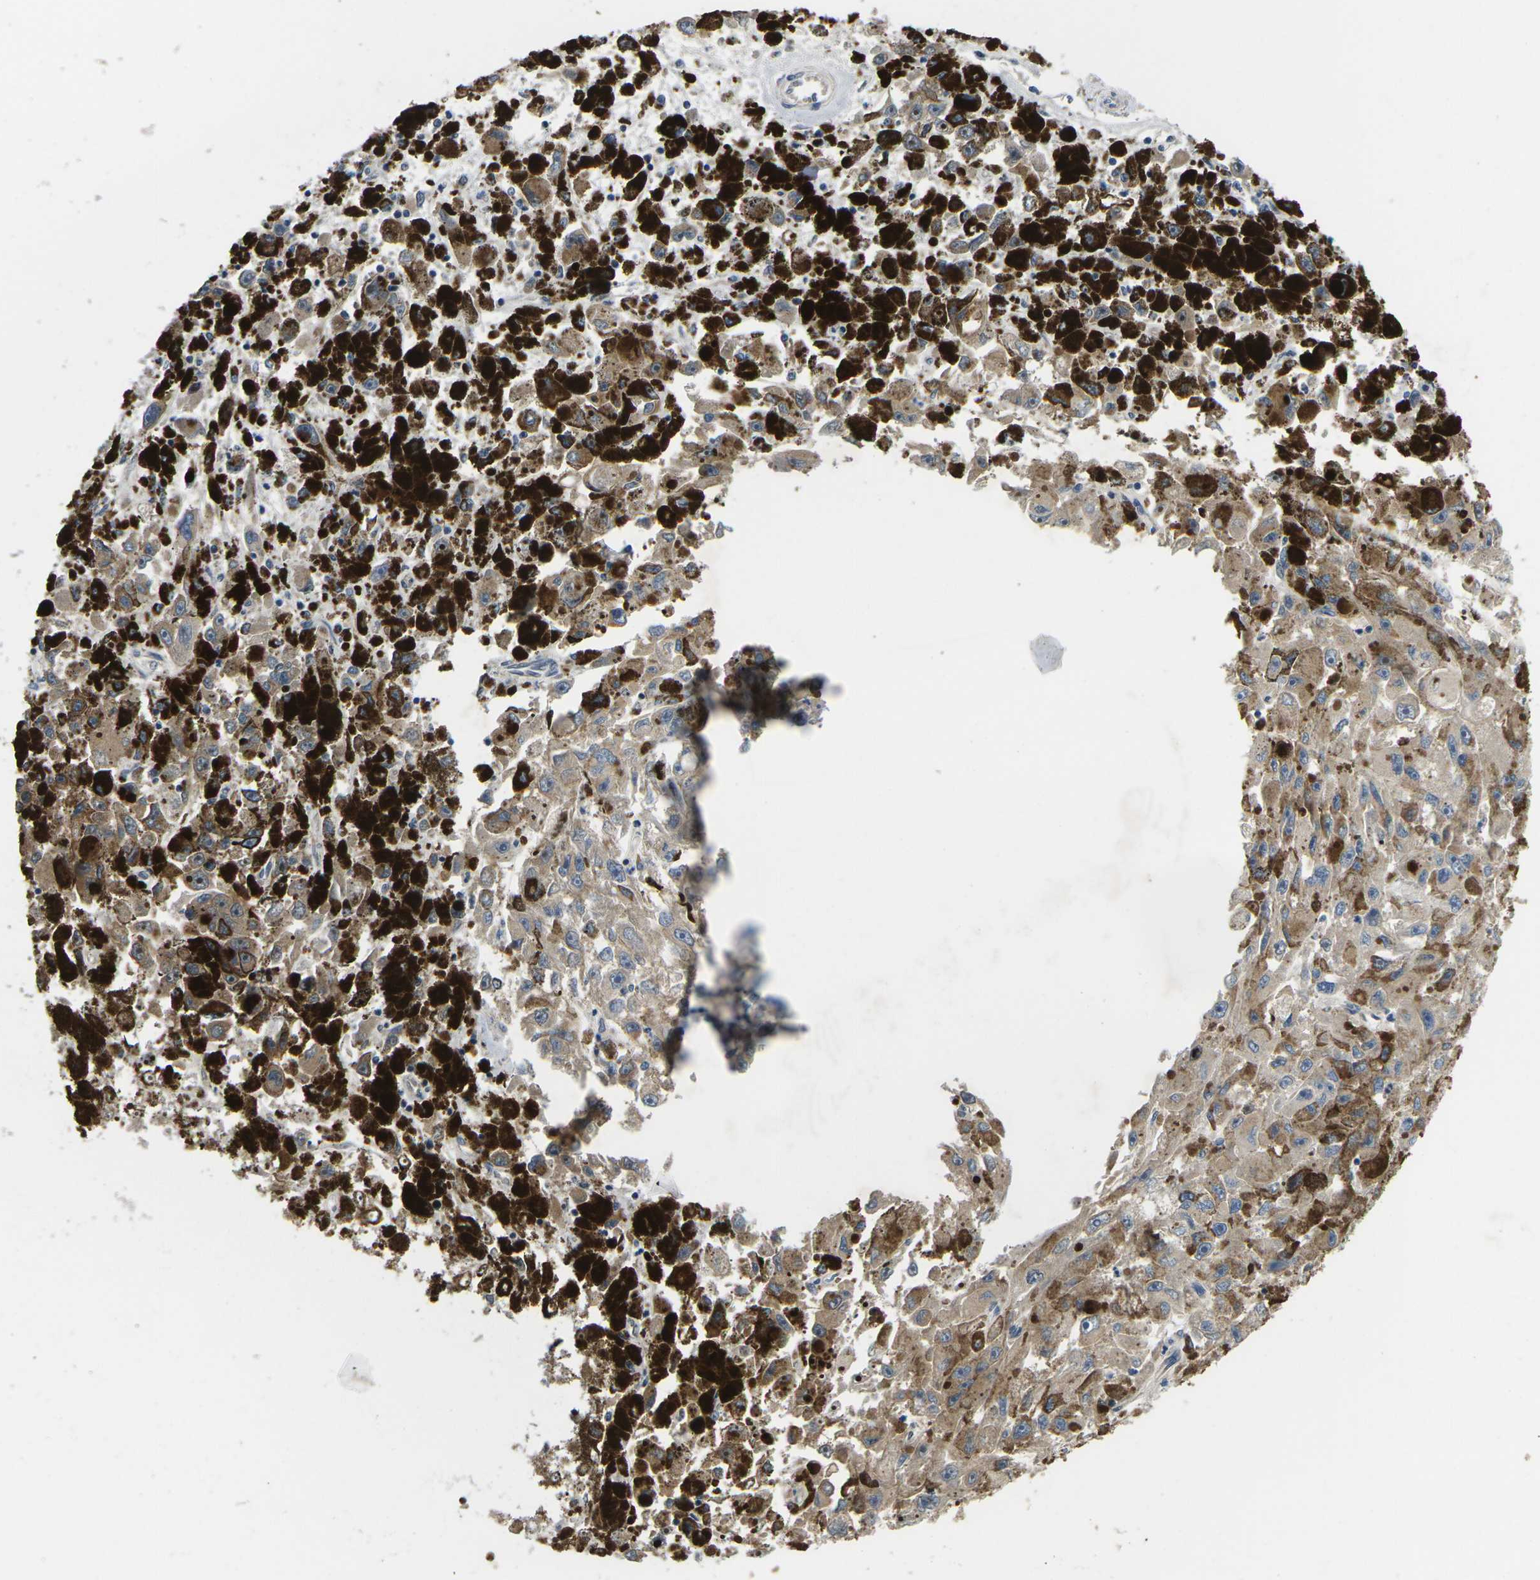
{"staining": {"intensity": "moderate", "quantity": ">75%", "location": "cytoplasmic/membranous"}, "tissue": "melanoma", "cell_type": "Tumor cells", "image_type": "cancer", "snomed": [{"axis": "morphology", "description": "Malignant melanoma, NOS"}, {"axis": "topography", "description": "Skin"}], "caption": "Tumor cells demonstrate medium levels of moderate cytoplasmic/membranous expression in about >75% of cells in melanoma.", "gene": "TMEFF2", "patient": {"sex": "female", "age": 104}}